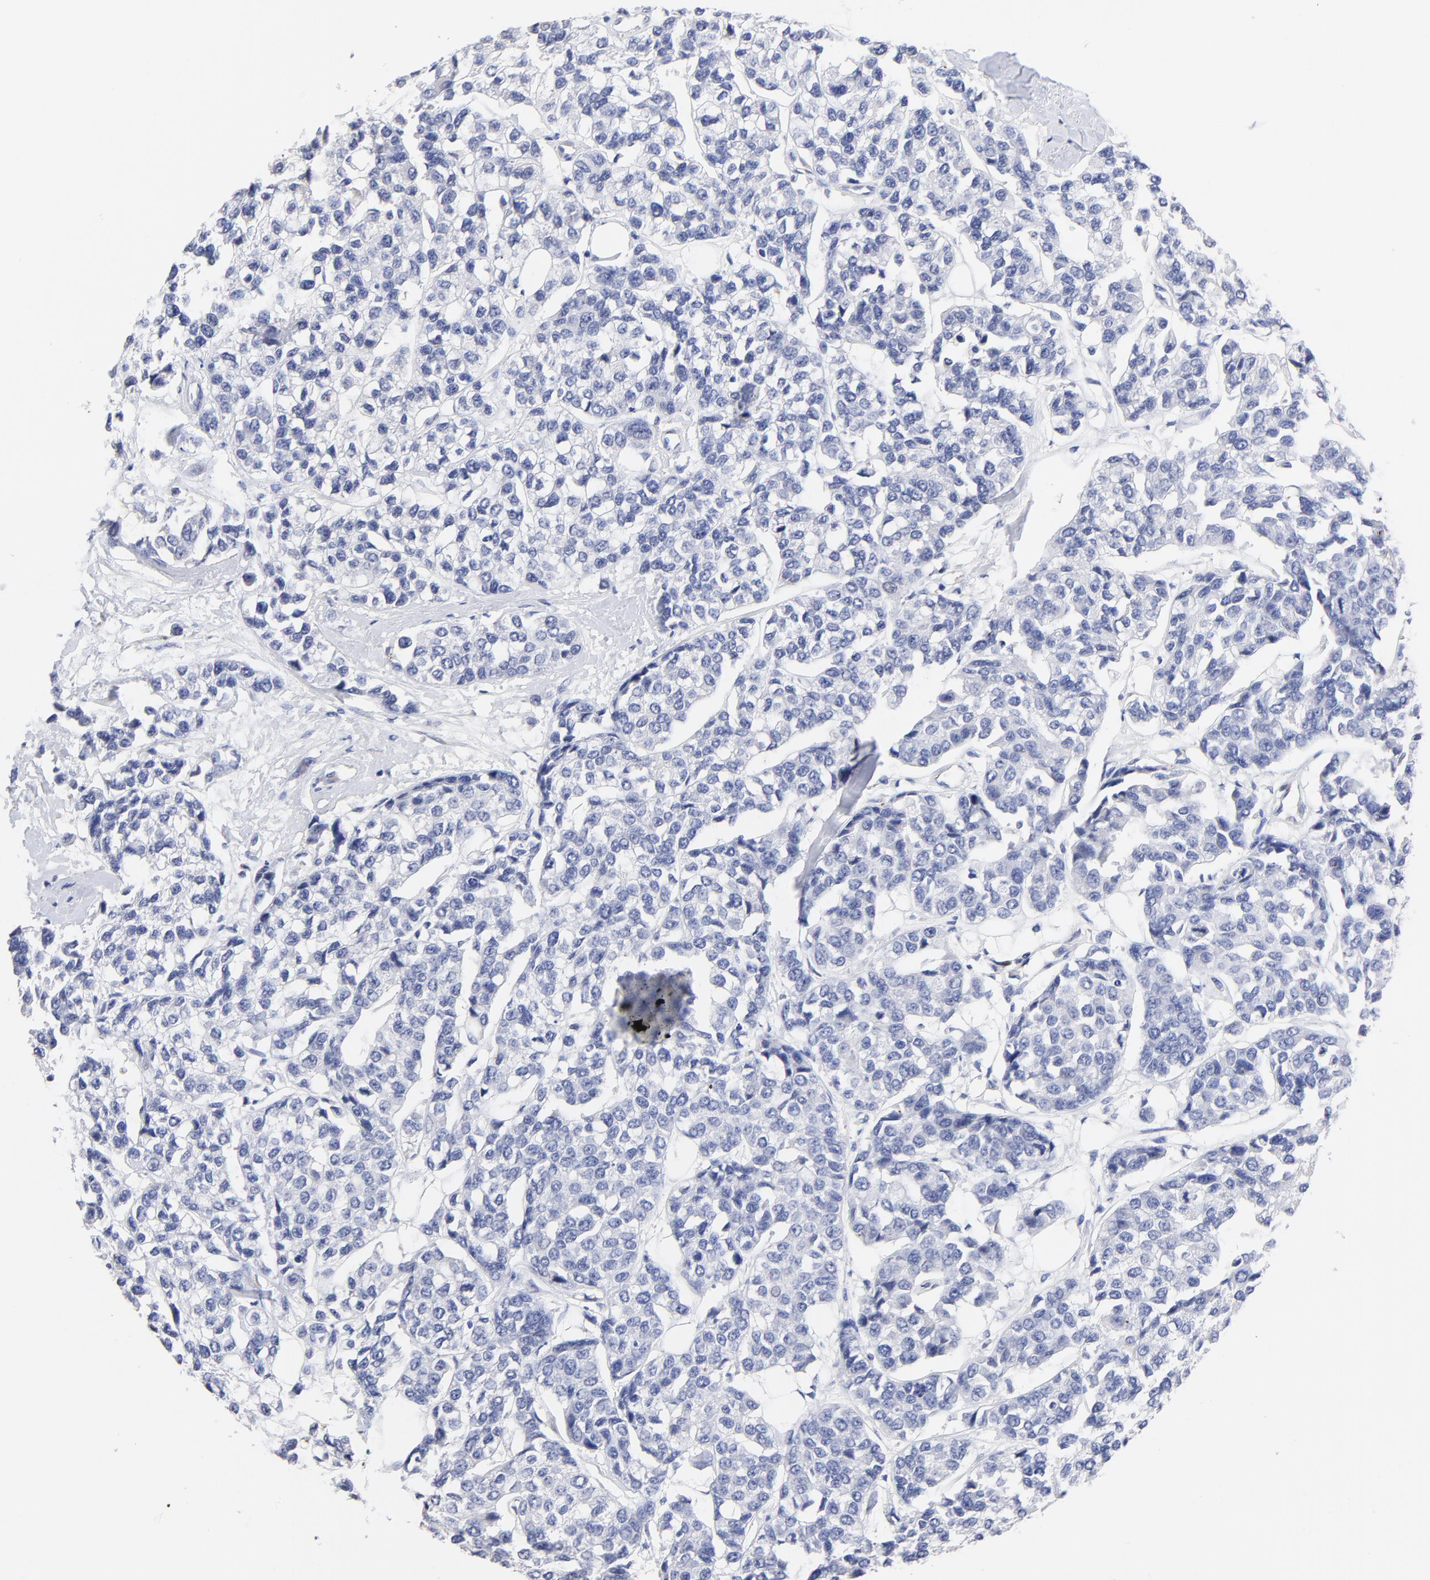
{"staining": {"intensity": "negative", "quantity": "none", "location": "none"}, "tissue": "breast cancer", "cell_type": "Tumor cells", "image_type": "cancer", "snomed": [{"axis": "morphology", "description": "Duct carcinoma"}, {"axis": "topography", "description": "Breast"}], "caption": "Invasive ductal carcinoma (breast) stained for a protein using immunohistochemistry shows no staining tumor cells.", "gene": "LAX1", "patient": {"sex": "female", "age": 51}}